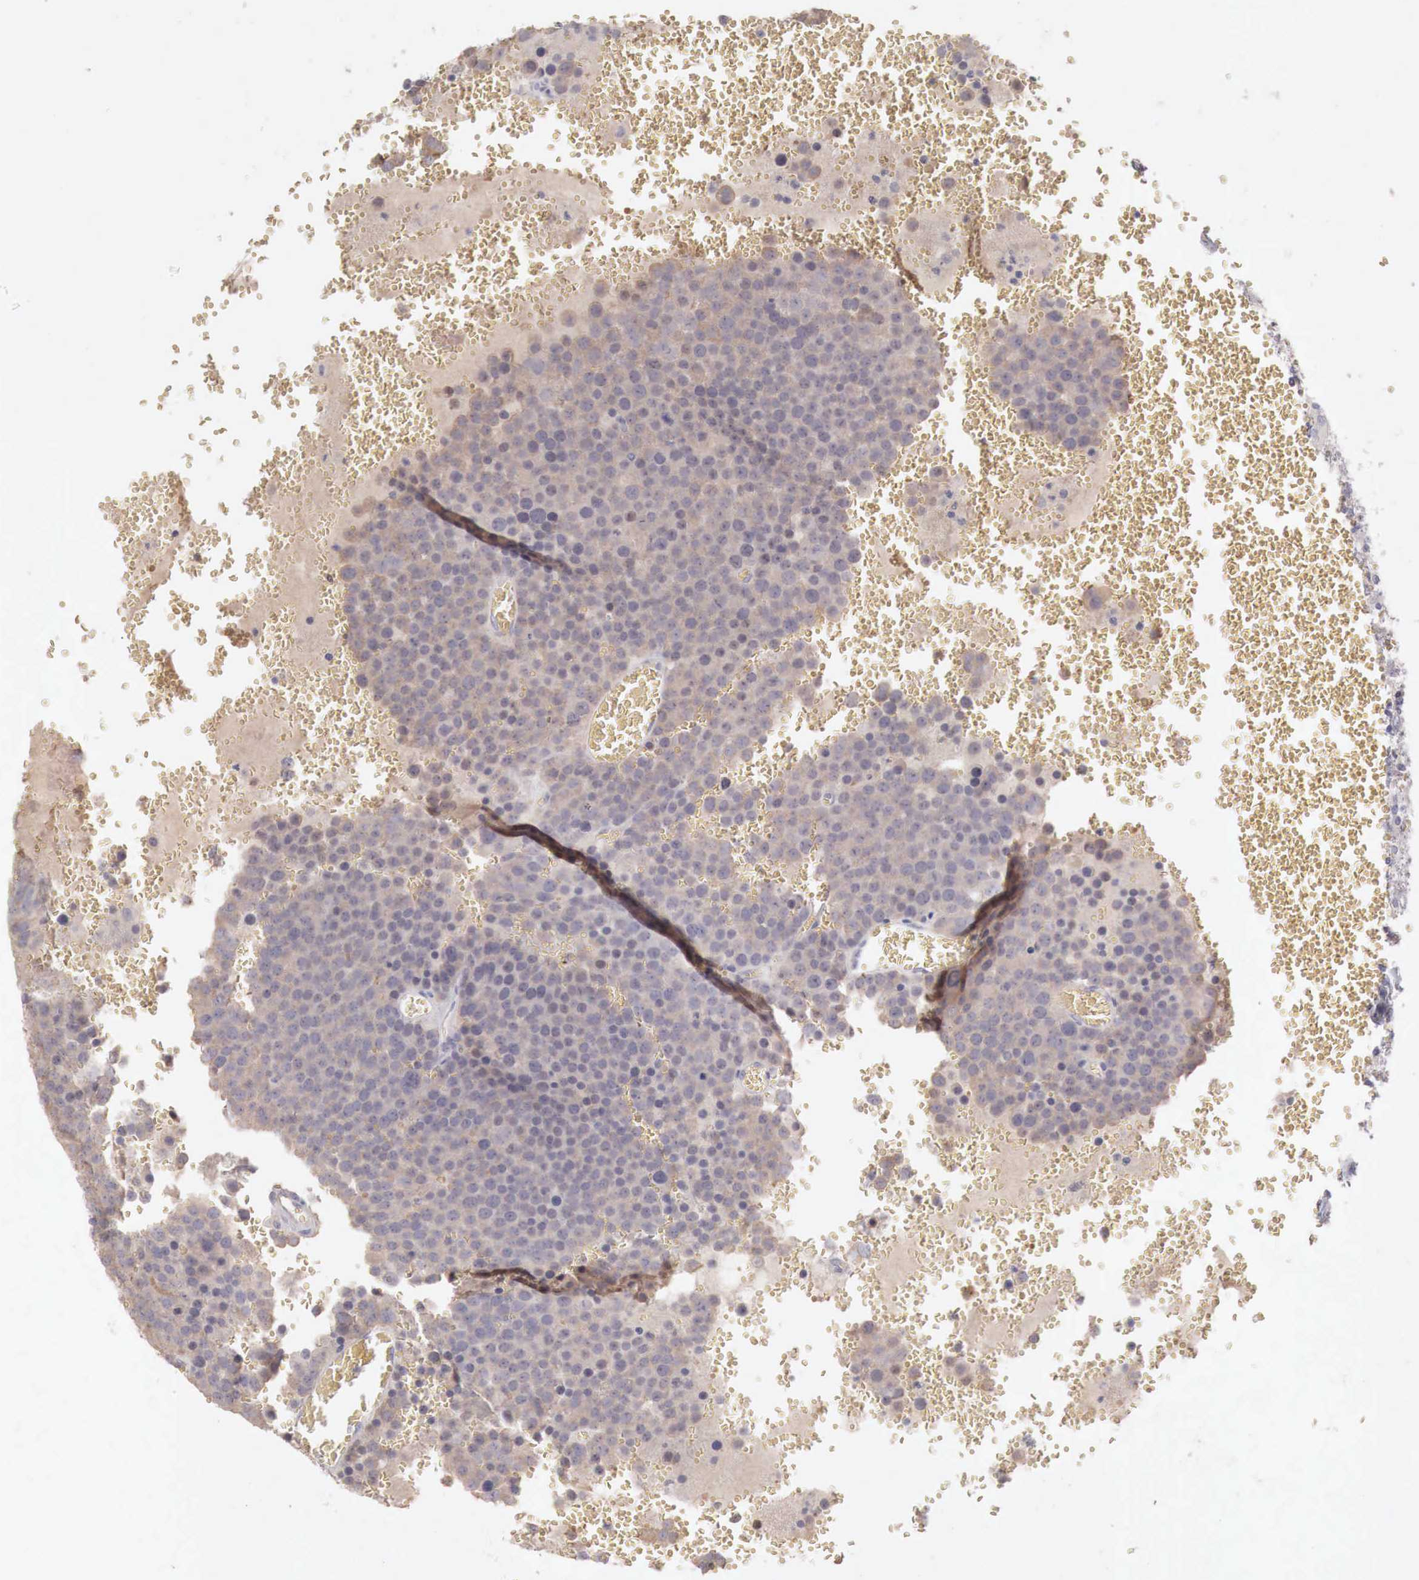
{"staining": {"intensity": "negative", "quantity": "none", "location": "none"}, "tissue": "testis cancer", "cell_type": "Tumor cells", "image_type": "cancer", "snomed": [{"axis": "morphology", "description": "Seminoma, NOS"}, {"axis": "topography", "description": "Testis"}], "caption": "Tumor cells show no significant protein expression in seminoma (testis).", "gene": "GATA1", "patient": {"sex": "male", "age": 71}}